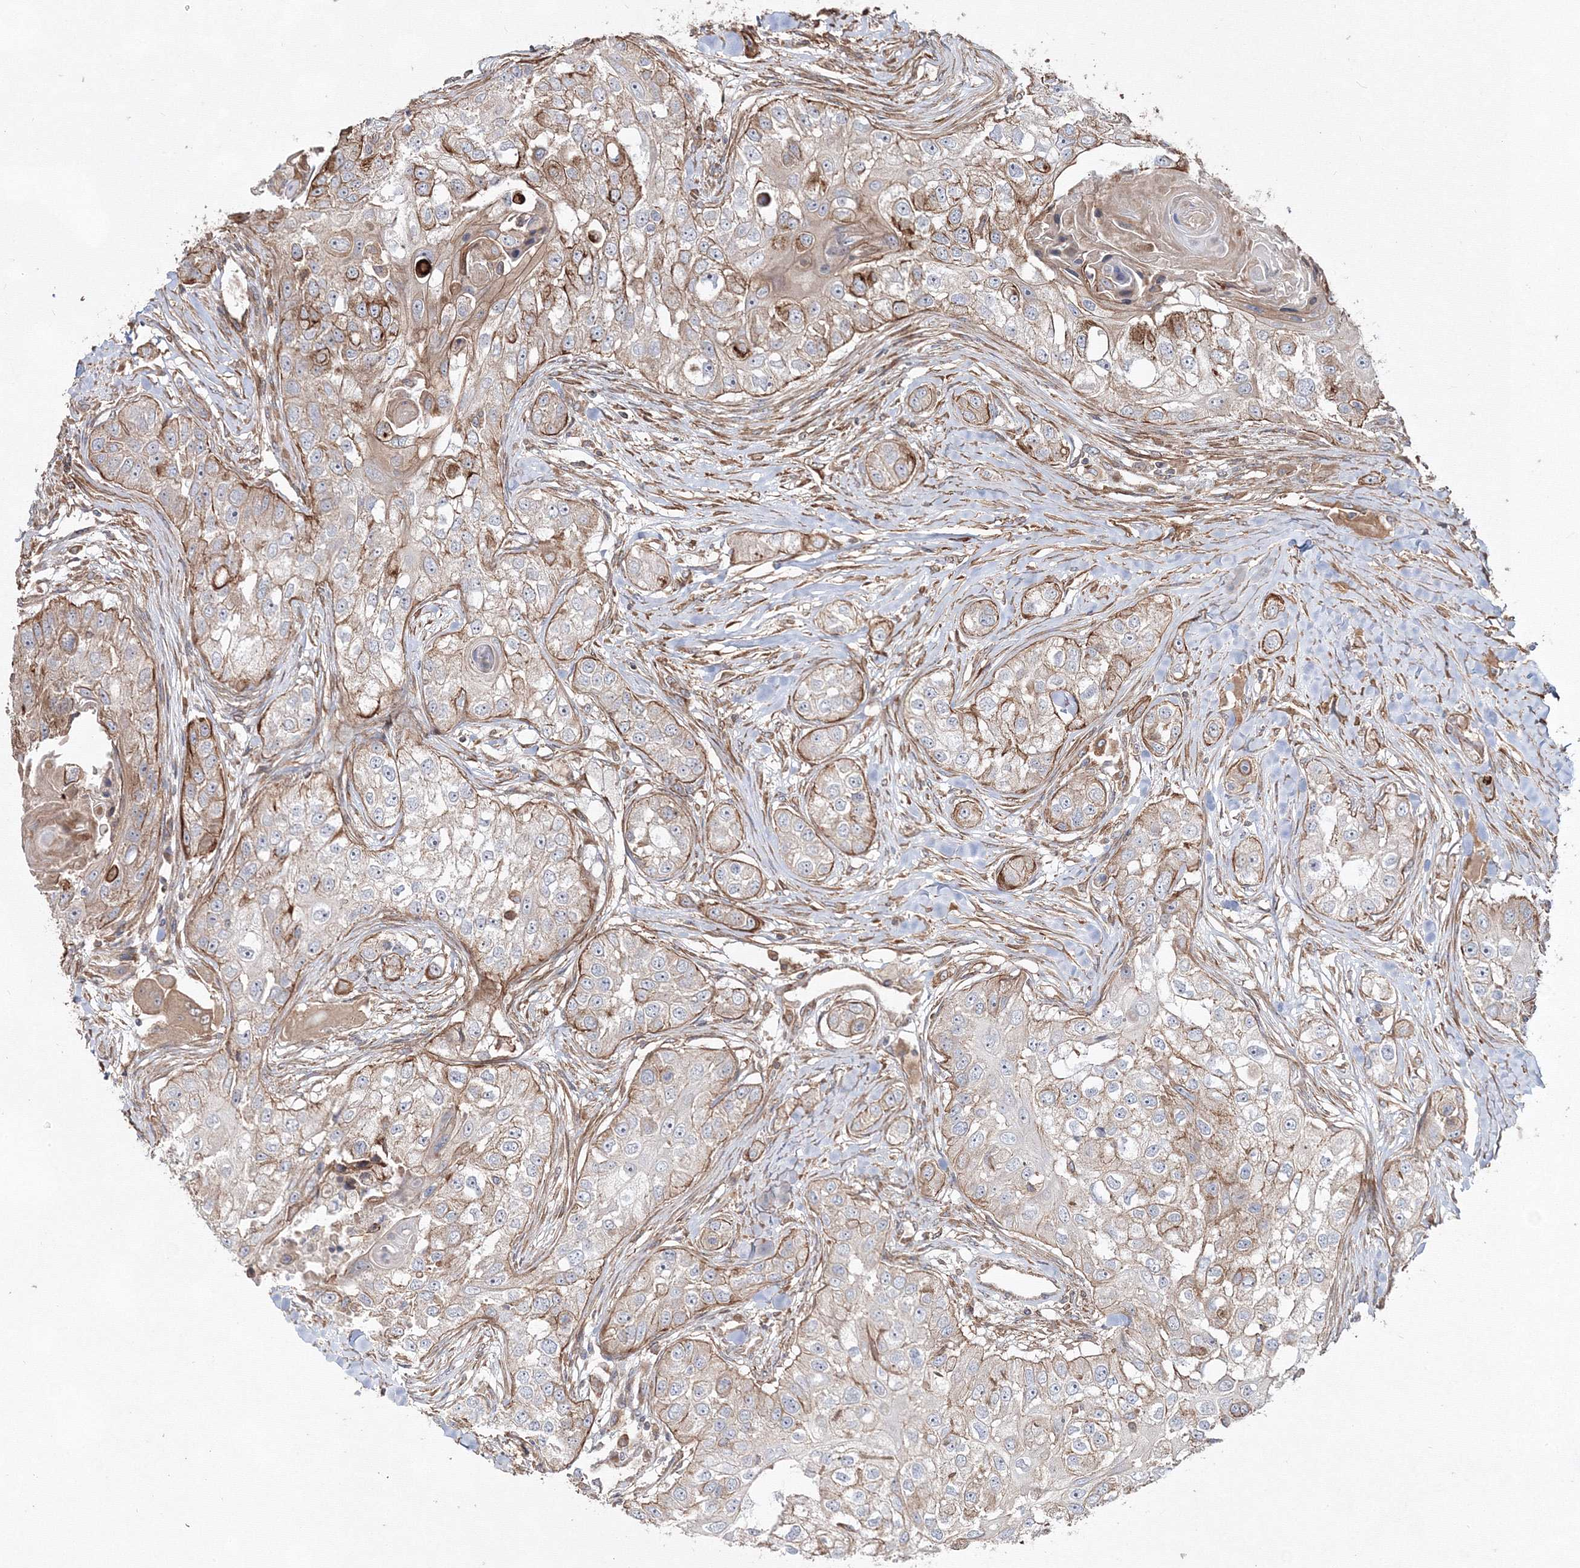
{"staining": {"intensity": "moderate", "quantity": "25%-75%", "location": "cytoplasmic/membranous"}, "tissue": "head and neck cancer", "cell_type": "Tumor cells", "image_type": "cancer", "snomed": [{"axis": "morphology", "description": "Normal tissue, NOS"}, {"axis": "morphology", "description": "Squamous cell carcinoma, NOS"}, {"axis": "topography", "description": "Skeletal muscle"}, {"axis": "topography", "description": "Head-Neck"}], "caption": "Head and neck cancer stained for a protein (brown) exhibits moderate cytoplasmic/membranous positive positivity in approximately 25%-75% of tumor cells.", "gene": "EXOC6", "patient": {"sex": "male", "age": 51}}